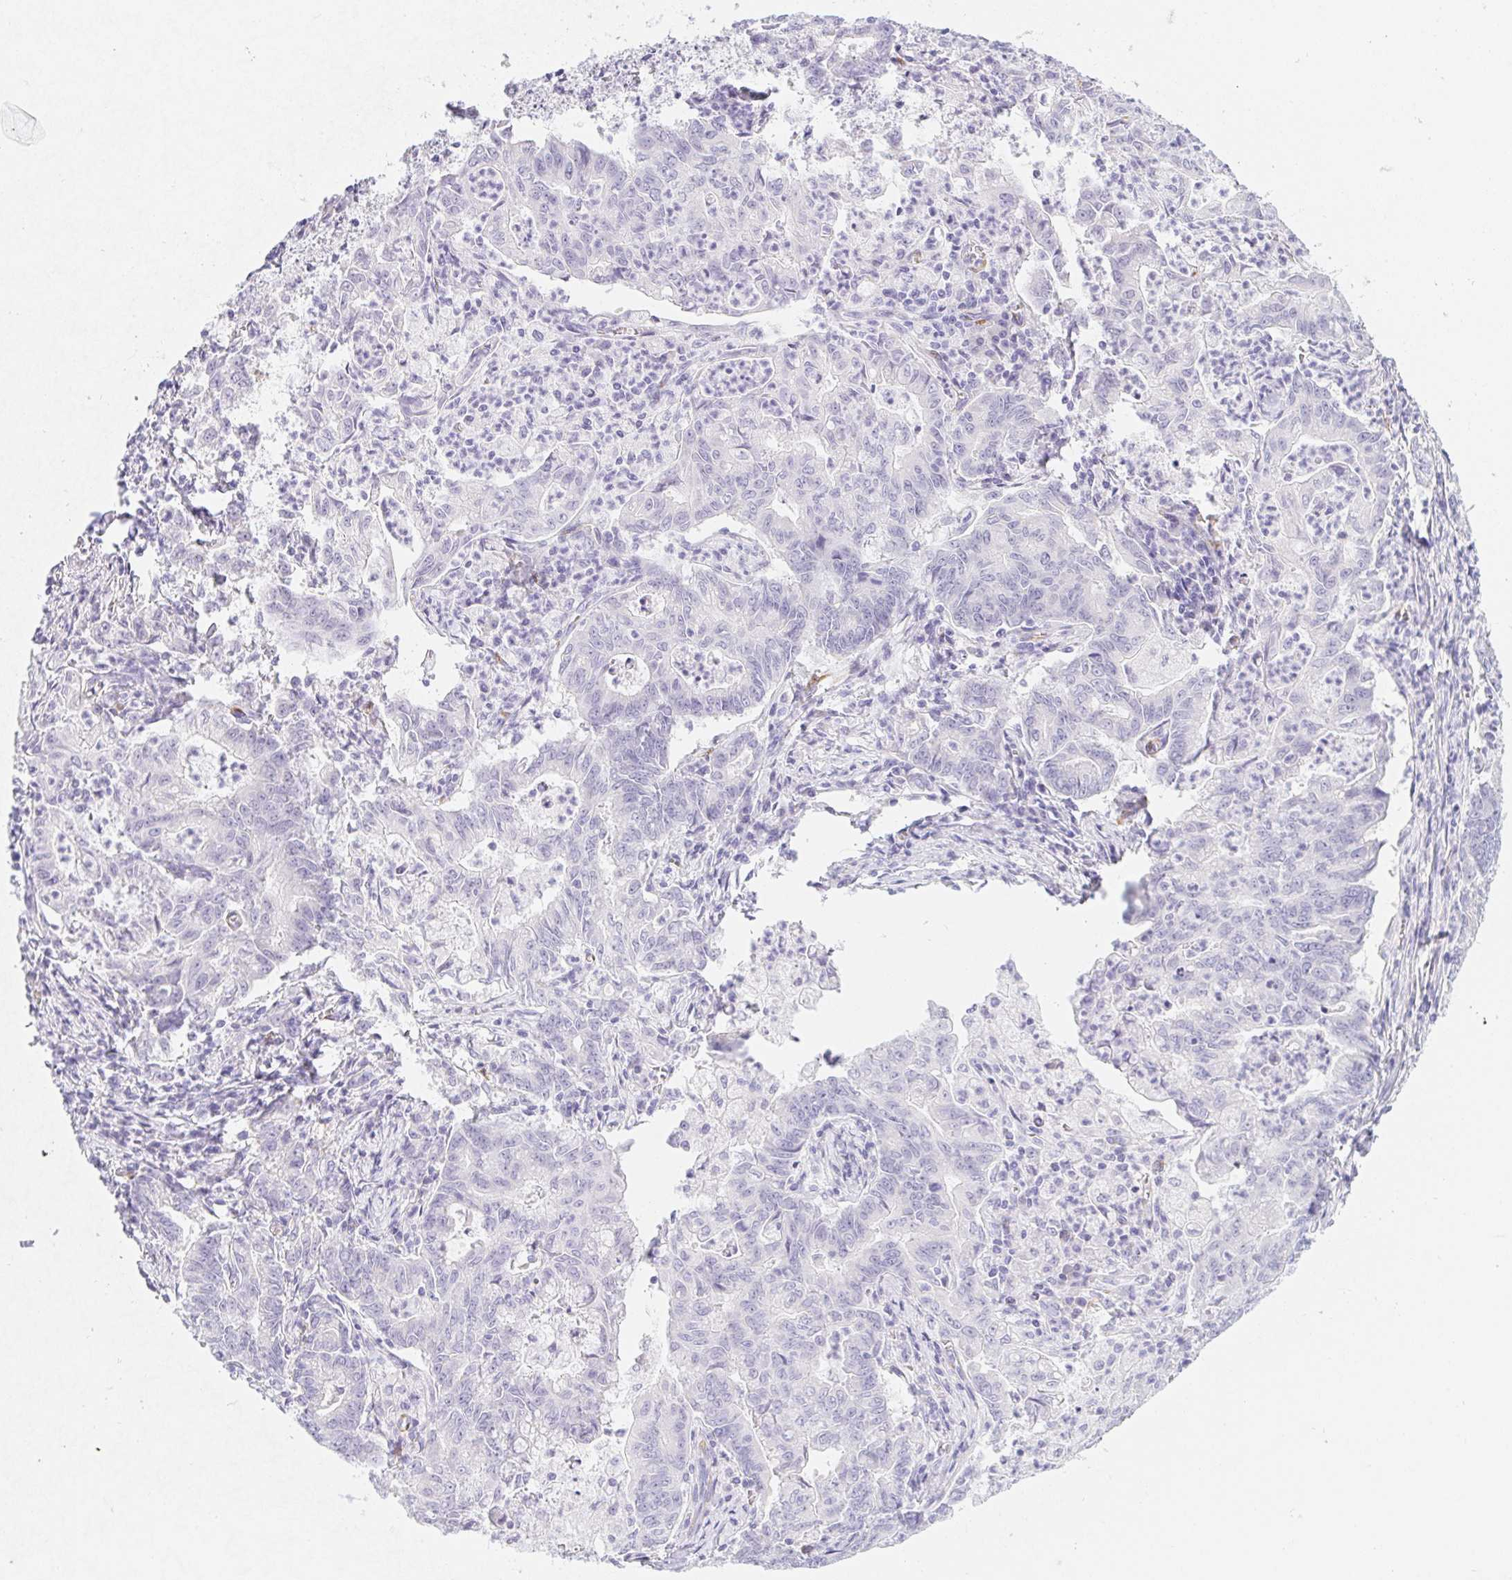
{"staining": {"intensity": "negative", "quantity": "none", "location": "none"}, "tissue": "stomach cancer", "cell_type": "Tumor cells", "image_type": "cancer", "snomed": [{"axis": "morphology", "description": "Adenocarcinoma, NOS"}, {"axis": "topography", "description": "Stomach, upper"}], "caption": "Protein analysis of stomach cancer shows no significant positivity in tumor cells.", "gene": "HRC", "patient": {"sex": "female", "age": 79}}